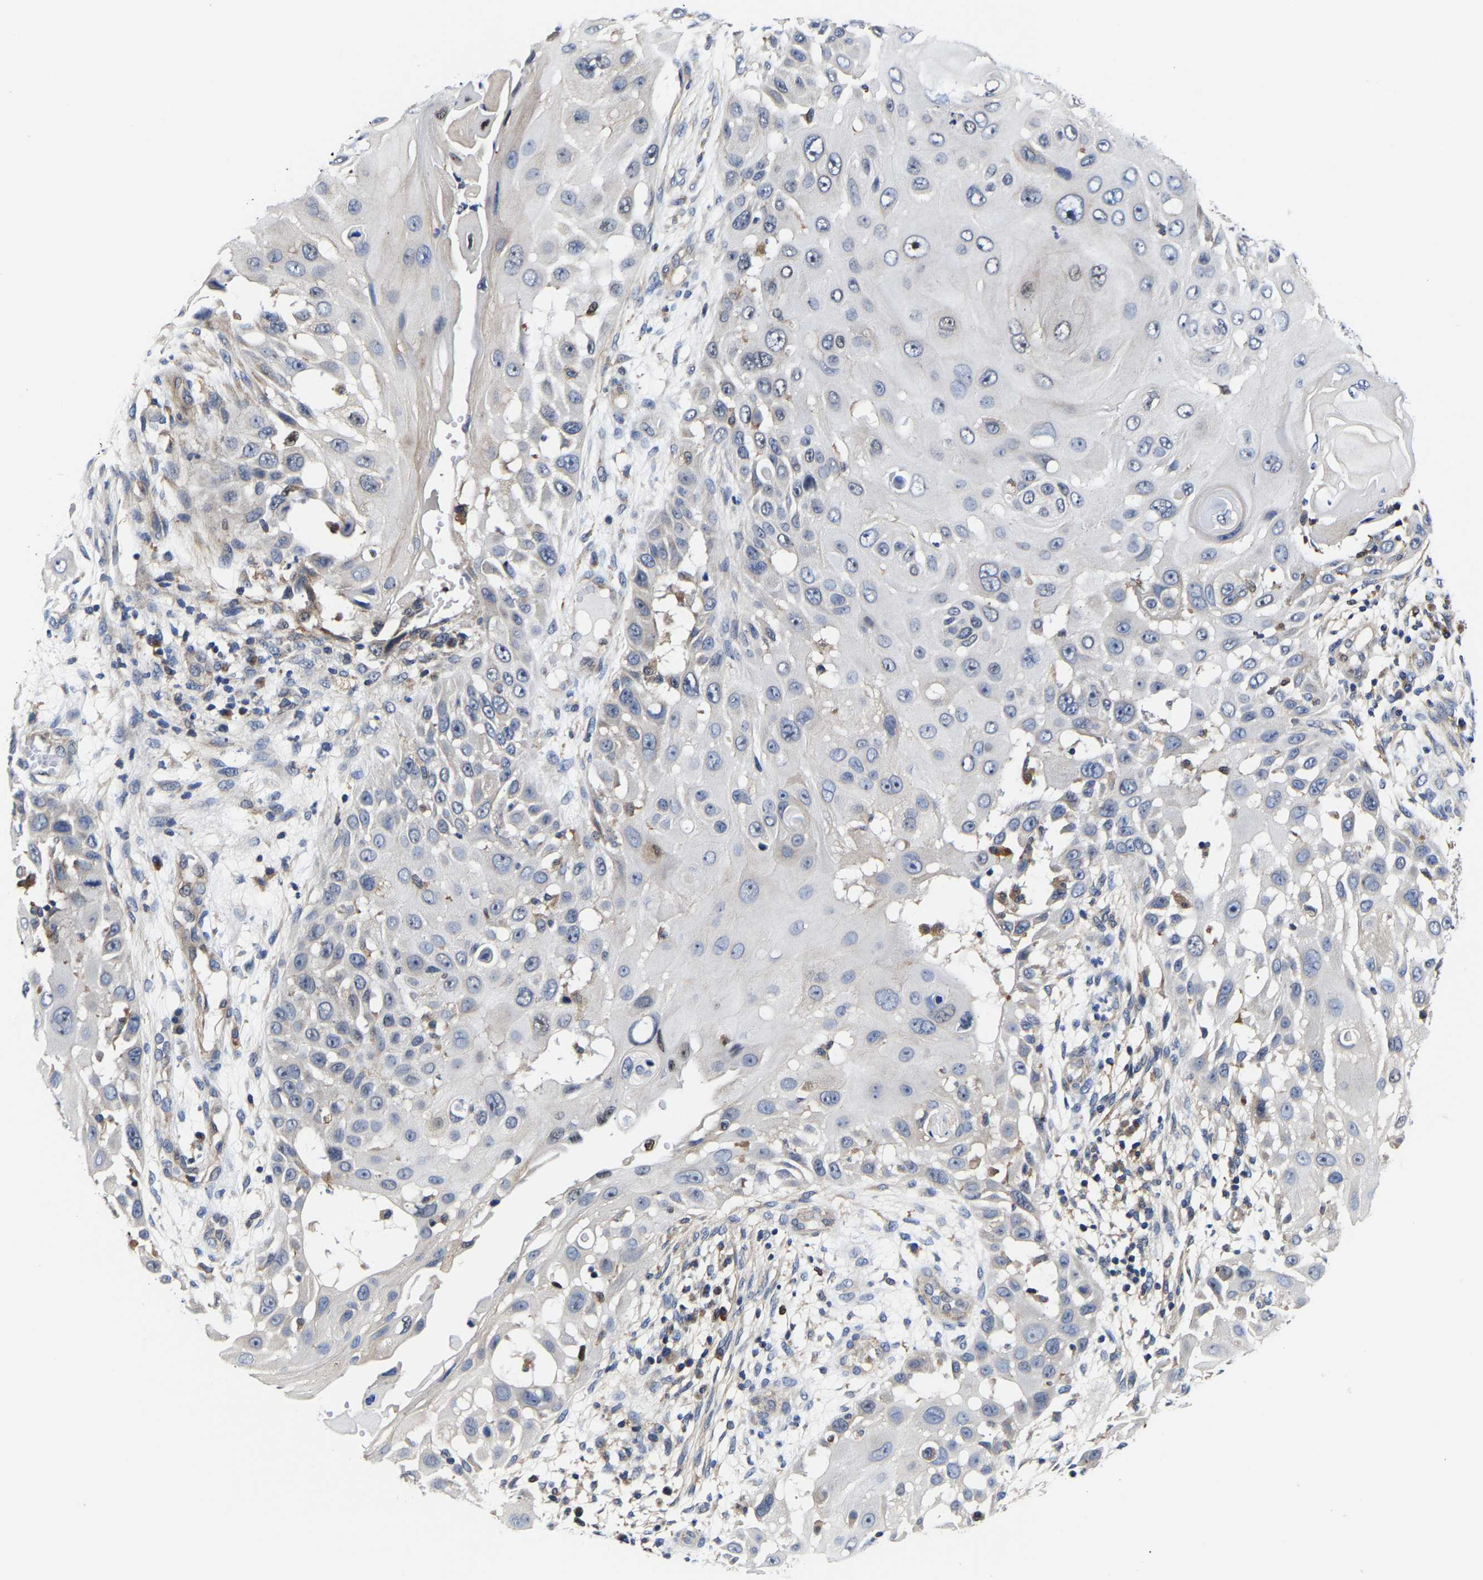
{"staining": {"intensity": "moderate", "quantity": "<25%", "location": "nuclear"}, "tissue": "skin cancer", "cell_type": "Tumor cells", "image_type": "cancer", "snomed": [{"axis": "morphology", "description": "Squamous cell carcinoma, NOS"}, {"axis": "topography", "description": "Skin"}], "caption": "High-magnification brightfield microscopy of skin squamous cell carcinoma stained with DAB (3,3'-diaminobenzidine) (brown) and counterstained with hematoxylin (blue). tumor cells exhibit moderate nuclear expression is seen in about<25% of cells. (IHC, brightfield microscopy, high magnification).", "gene": "PFKFB3", "patient": {"sex": "female", "age": 44}}